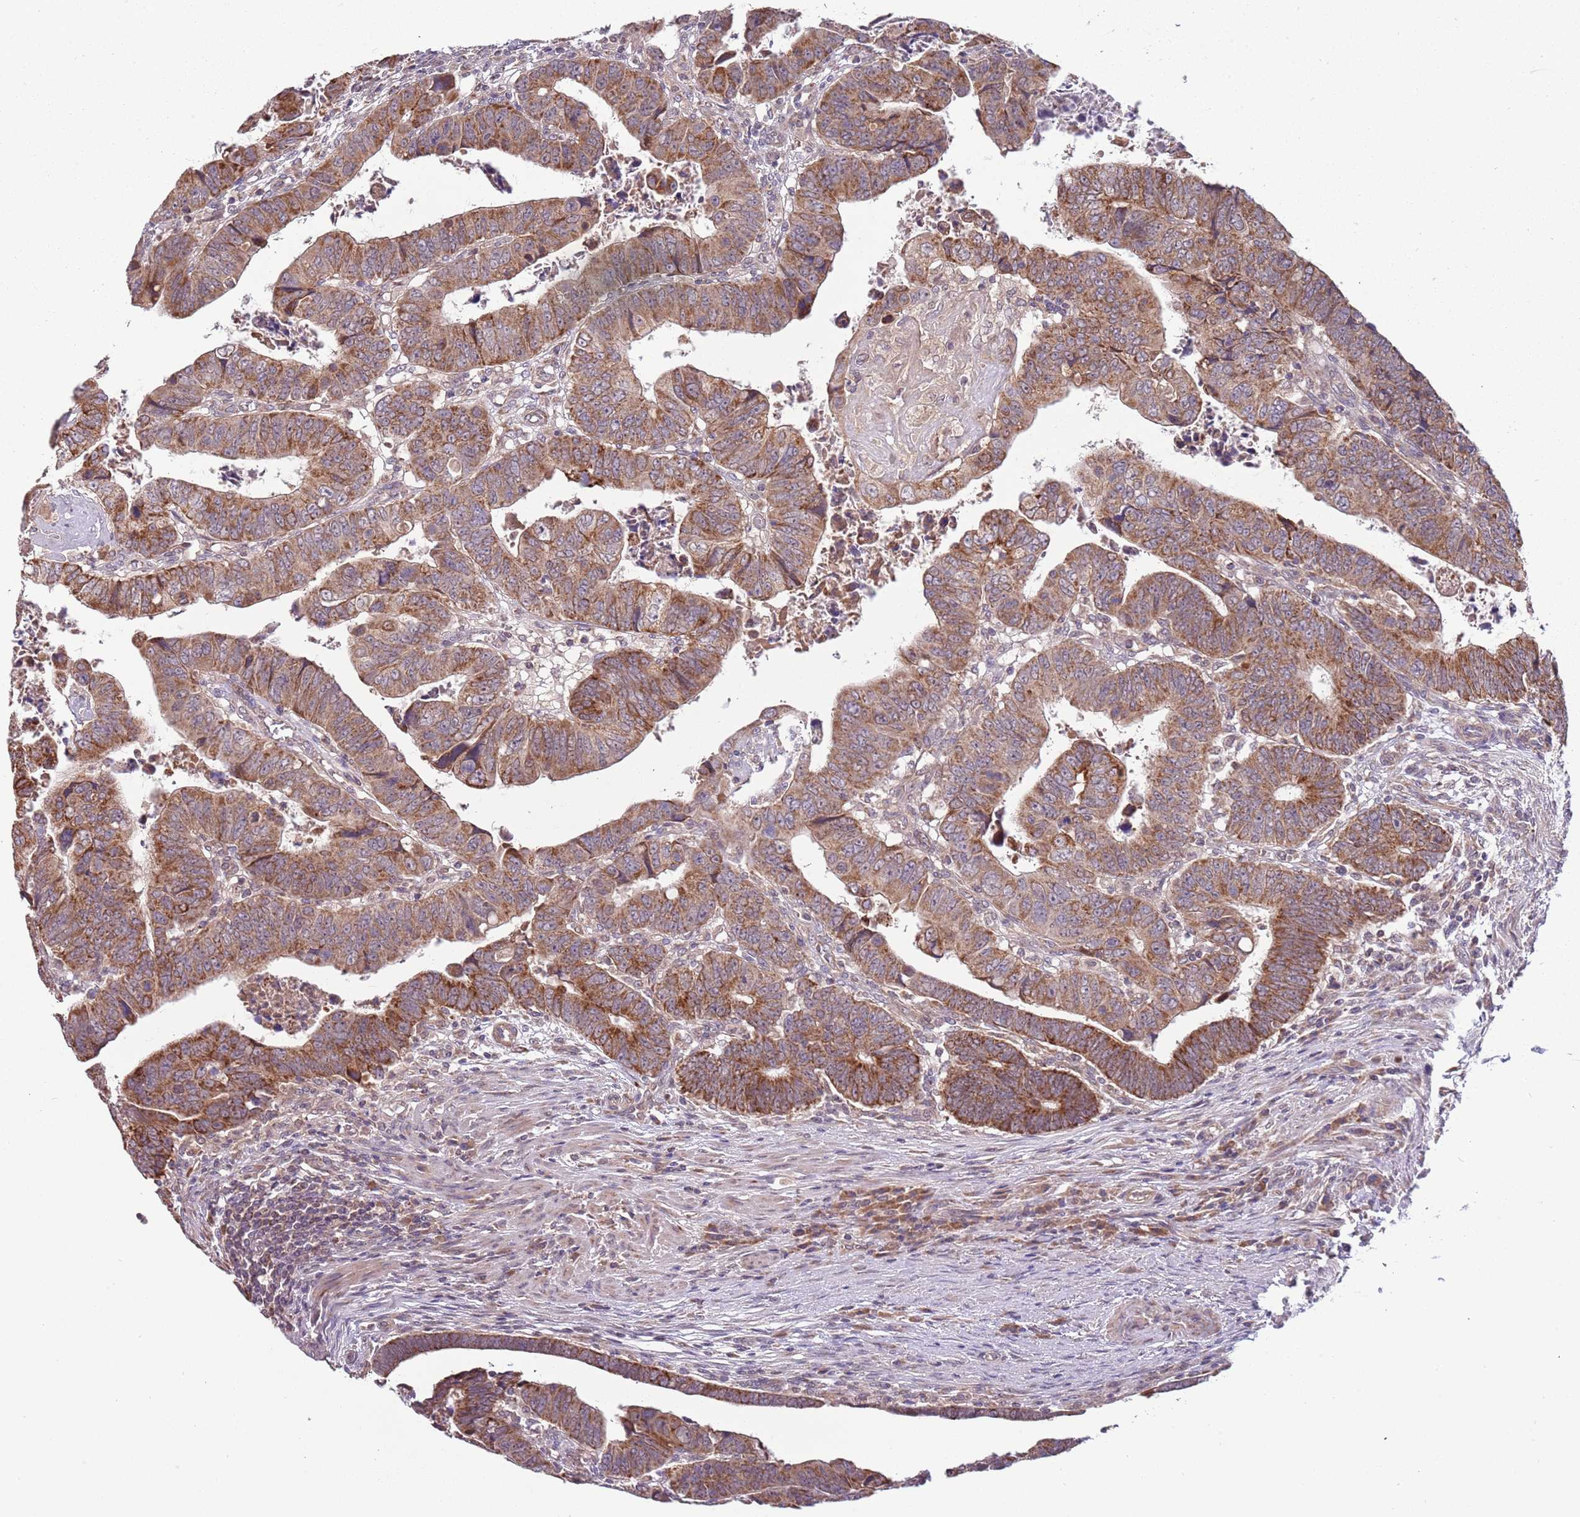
{"staining": {"intensity": "moderate", "quantity": ">75%", "location": "cytoplasmic/membranous"}, "tissue": "colorectal cancer", "cell_type": "Tumor cells", "image_type": "cancer", "snomed": [{"axis": "morphology", "description": "Normal tissue, NOS"}, {"axis": "morphology", "description": "Adenocarcinoma, NOS"}, {"axis": "topography", "description": "Rectum"}], "caption": "Protein staining by immunohistochemistry (IHC) exhibits moderate cytoplasmic/membranous expression in about >75% of tumor cells in colorectal cancer (adenocarcinoma). The staining was performed using DAB (3,3'-diaminobenzidine), with brown indicating positive protein expression. Nuclei are stained blue with hematoxylin.", "gene": "RNF181", "patient": {"sex": "female", "age": 65}}